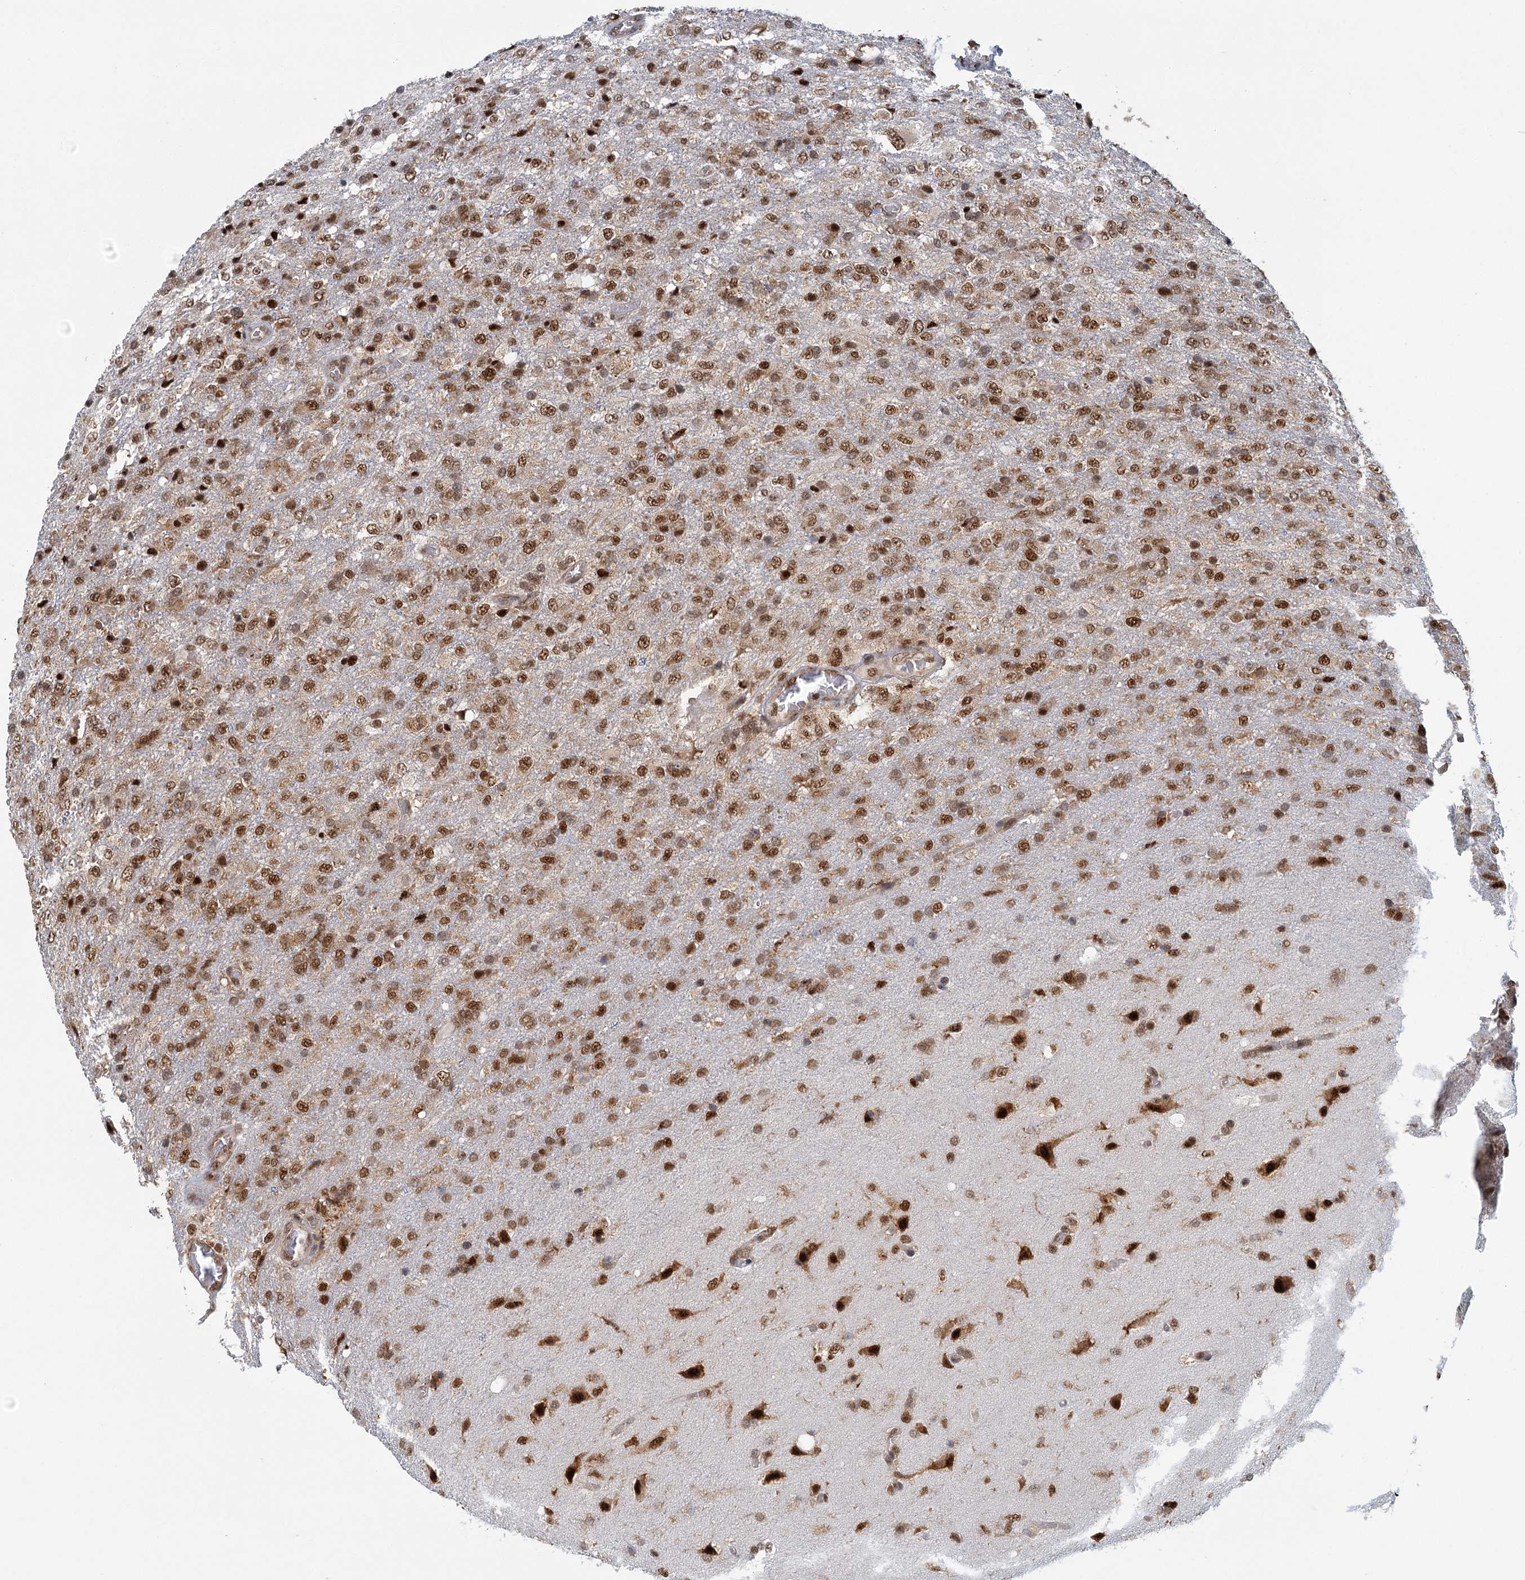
{"staining": {"intensity": "moderate", "quantity": ">75%", "location": "nuclear"}, "tissue": "glioma", "cell_type": "Tumor cells", "image_type": "cancer", "snomed": [{"axis": "morphology", "description": "Glioma, malignant, High grade"}, {"axis": "topography", "description": "Brain"}], "caption": "Tumor cells reveal medium levels of moderate nuclear expression in approximately >75% of cells in malignant high-grade glioma.", "gene": "GPATCH11", "patient": {"sex": "female", "age": 74}}